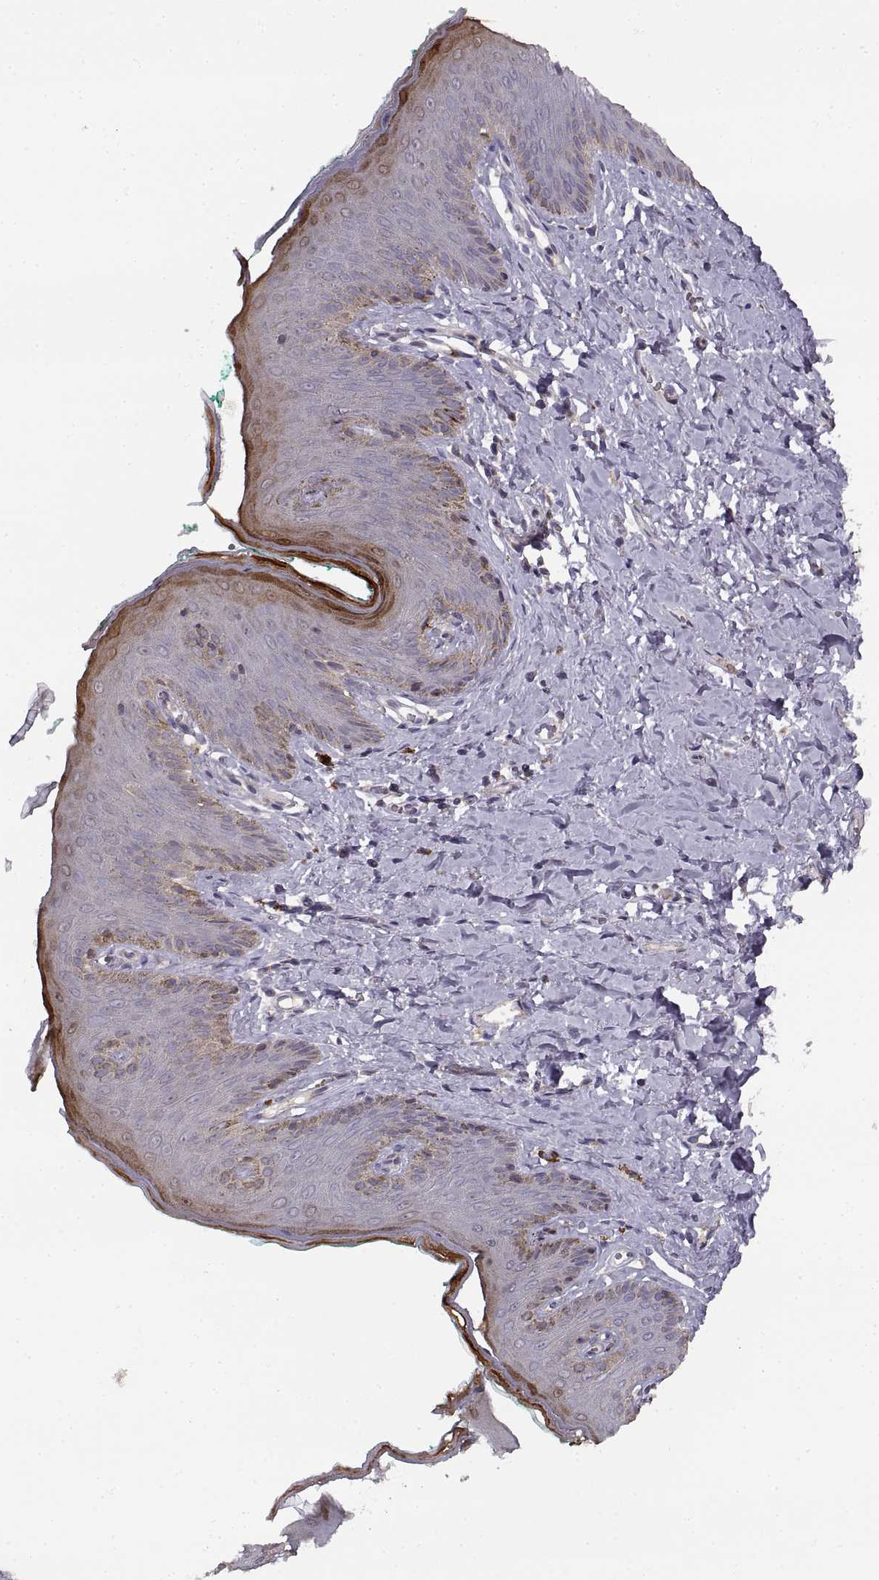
{"staining": {"intensity": "strong", "quantity": "<25%", "location": "cytoplasmic/membranous,nuclear"}, "tissue": "skin", "cell_type": "Epidermal cells", "image_type": "normal", "snomed": [{"axis": "morphology", "description": "Normal tissue, NOS"}, {"axis": "topography", "description": "Vulva"}], "caption": "Protein staining demonstrates strong cytoplasmic/membranous,nuclear staining in about <25% of epidermal cells in normal skin.", "gene": "NMNAT2", "patient": {"sex": "female", "age": 66}}